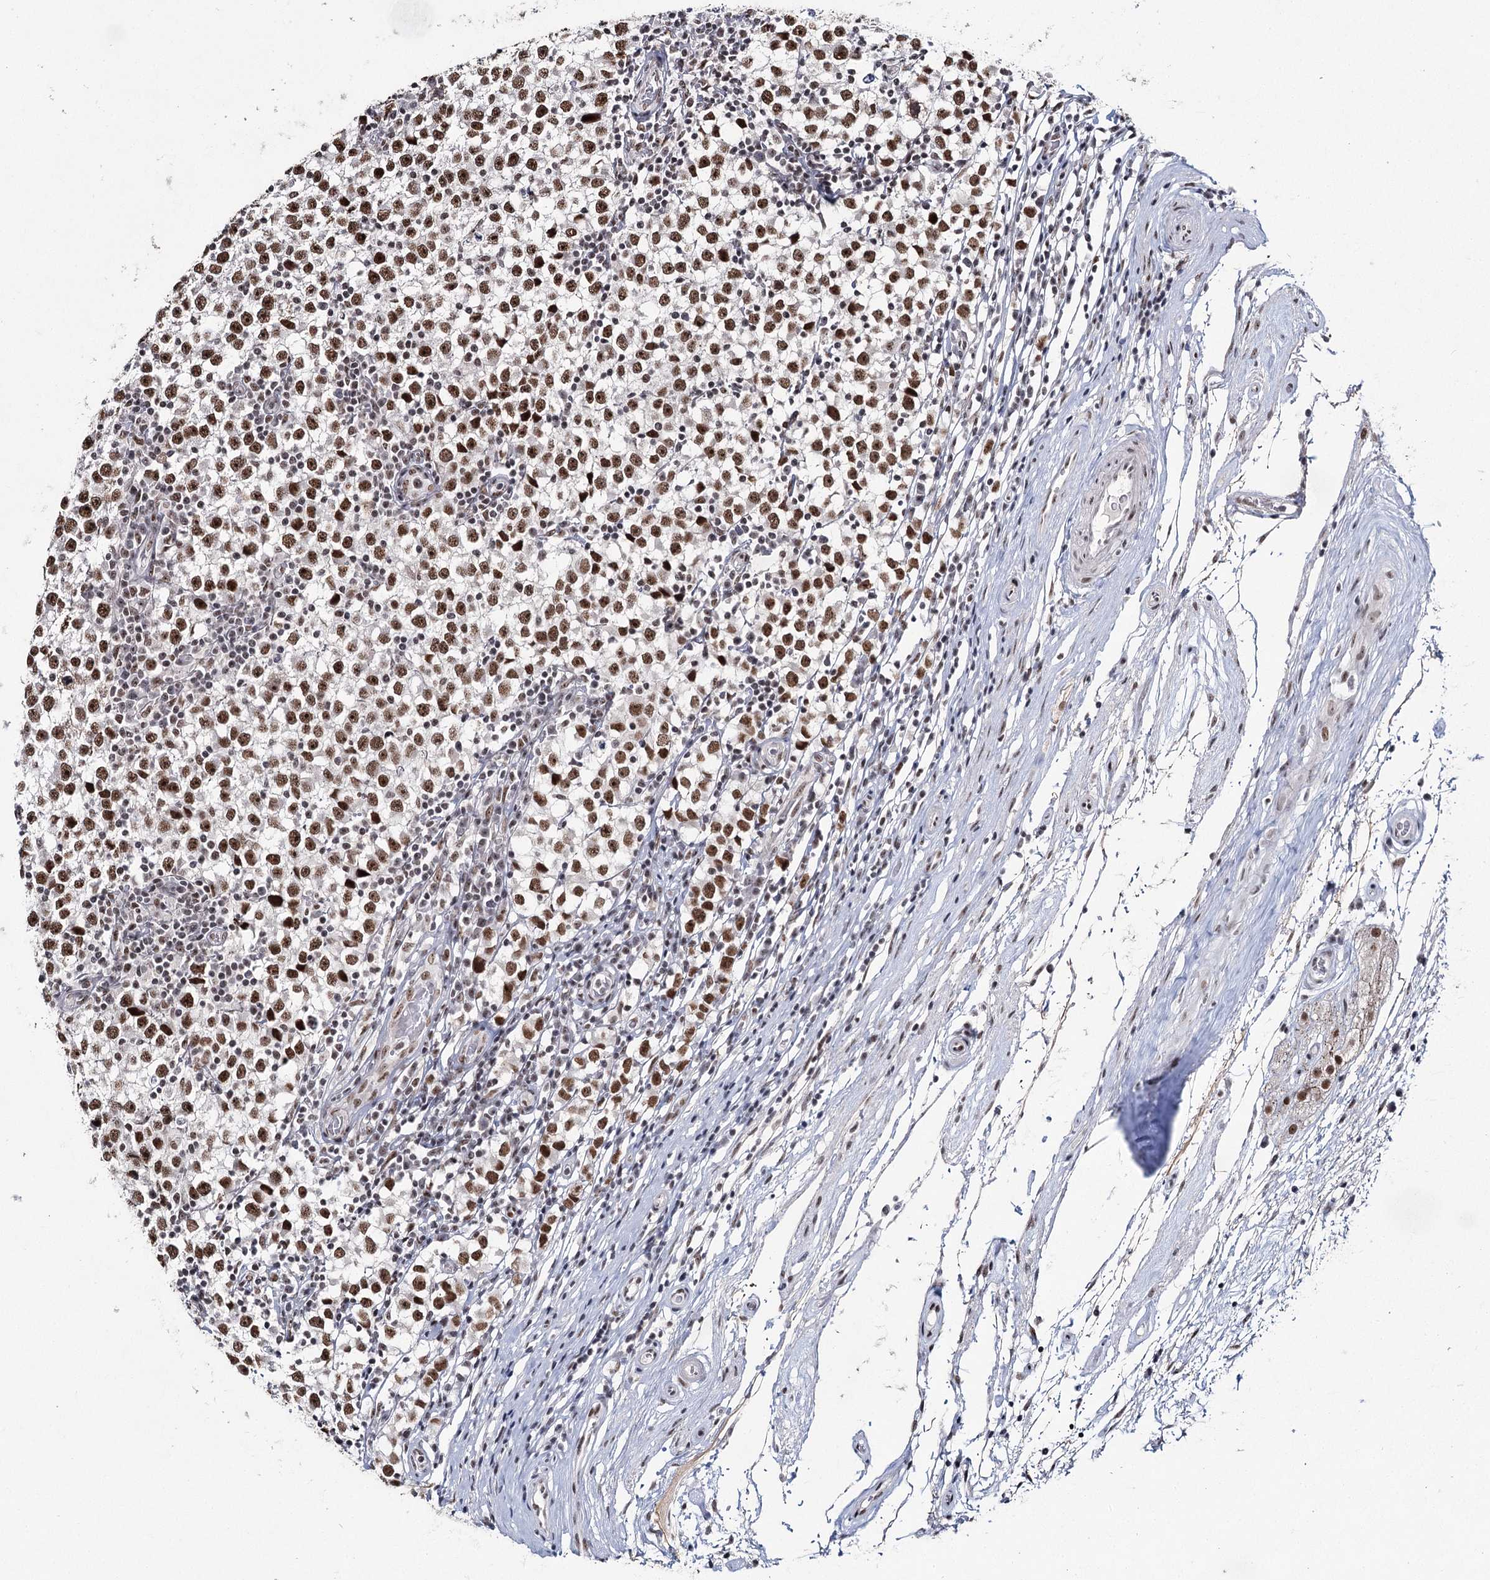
{"staining": {"intensity": "strong", "quantity": ">75%", "location": "nuclear"}, "tissue": "testis cancer", "cell_type": "Tumor cells", "image_type": "cancer", "snomed": [{"axis": "morphology", "description": "Seminoma, NOS"}, {"axis": "topography", "description": "Testis"}], "caption": "Testis cancer was stained to show a protein in brown. There is high levels of strong nuclear positivity in about >75% of tumor cells. The staining is performed using DAB (3,3'-diaminobenzidine) brown chromogen to label protein expression. The nuclei are counter-stained blue using hematoxylin.", "gene": "SCAF8", "patient": {"sex": "male", "age": 65}}